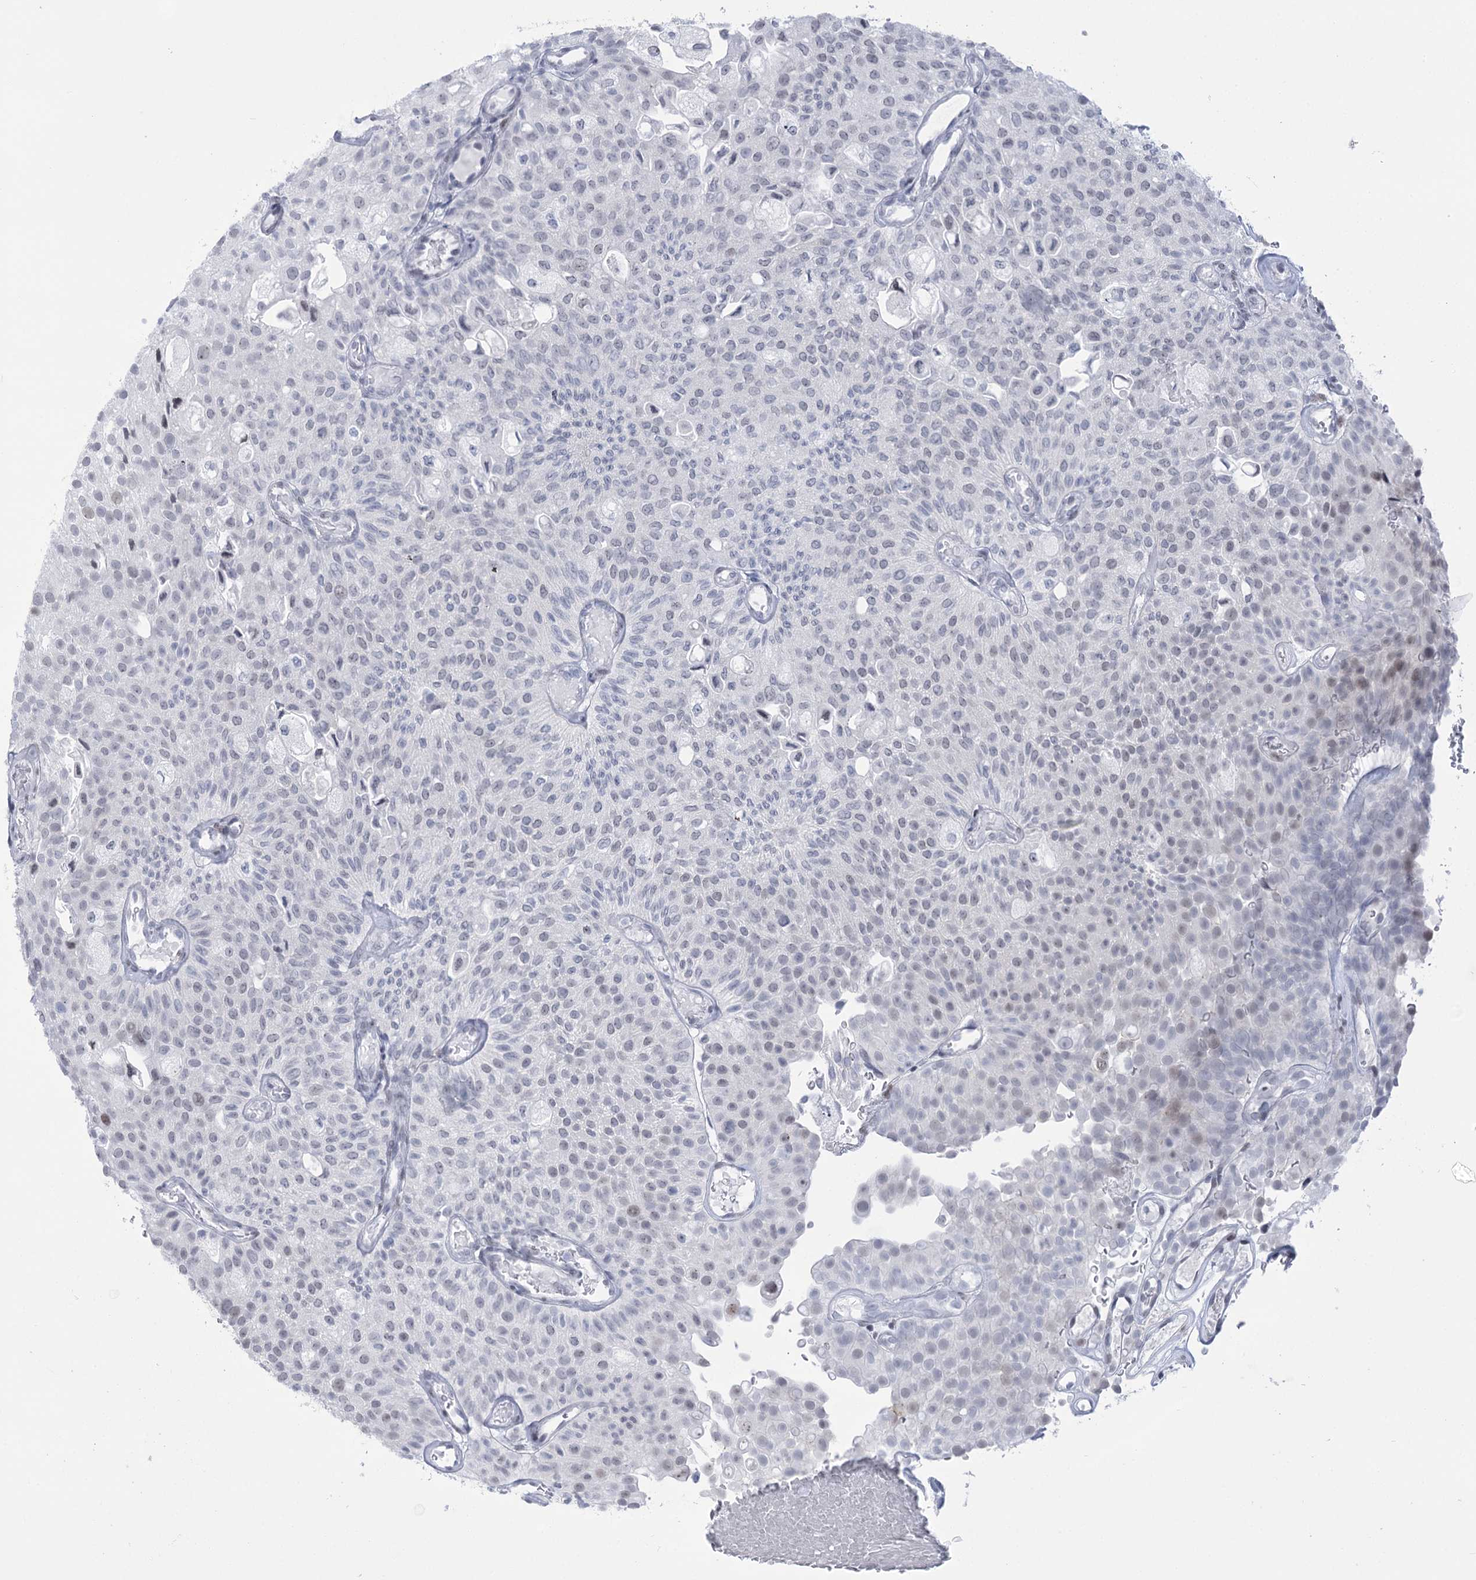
{"staining": {"intensity": "negative", "quantity": "none", "location": "none"}, "tissue": "urothelial cancer", "cell_type": "Tumor cells", "image_type": "cancer", "snomed": [{"axis": "morphology", "description": "Urothelial carcinoma, Low grade"}, {"axis": "topography", "description": "Urinary bladder"}], "caption": "This is an immunohistochemistry (IHC) histopathology image of urothelial cancer. There is no staining in tumor cells.", "gene": "HORMAD1", "patient": {"sex": "male", "age": 78}}